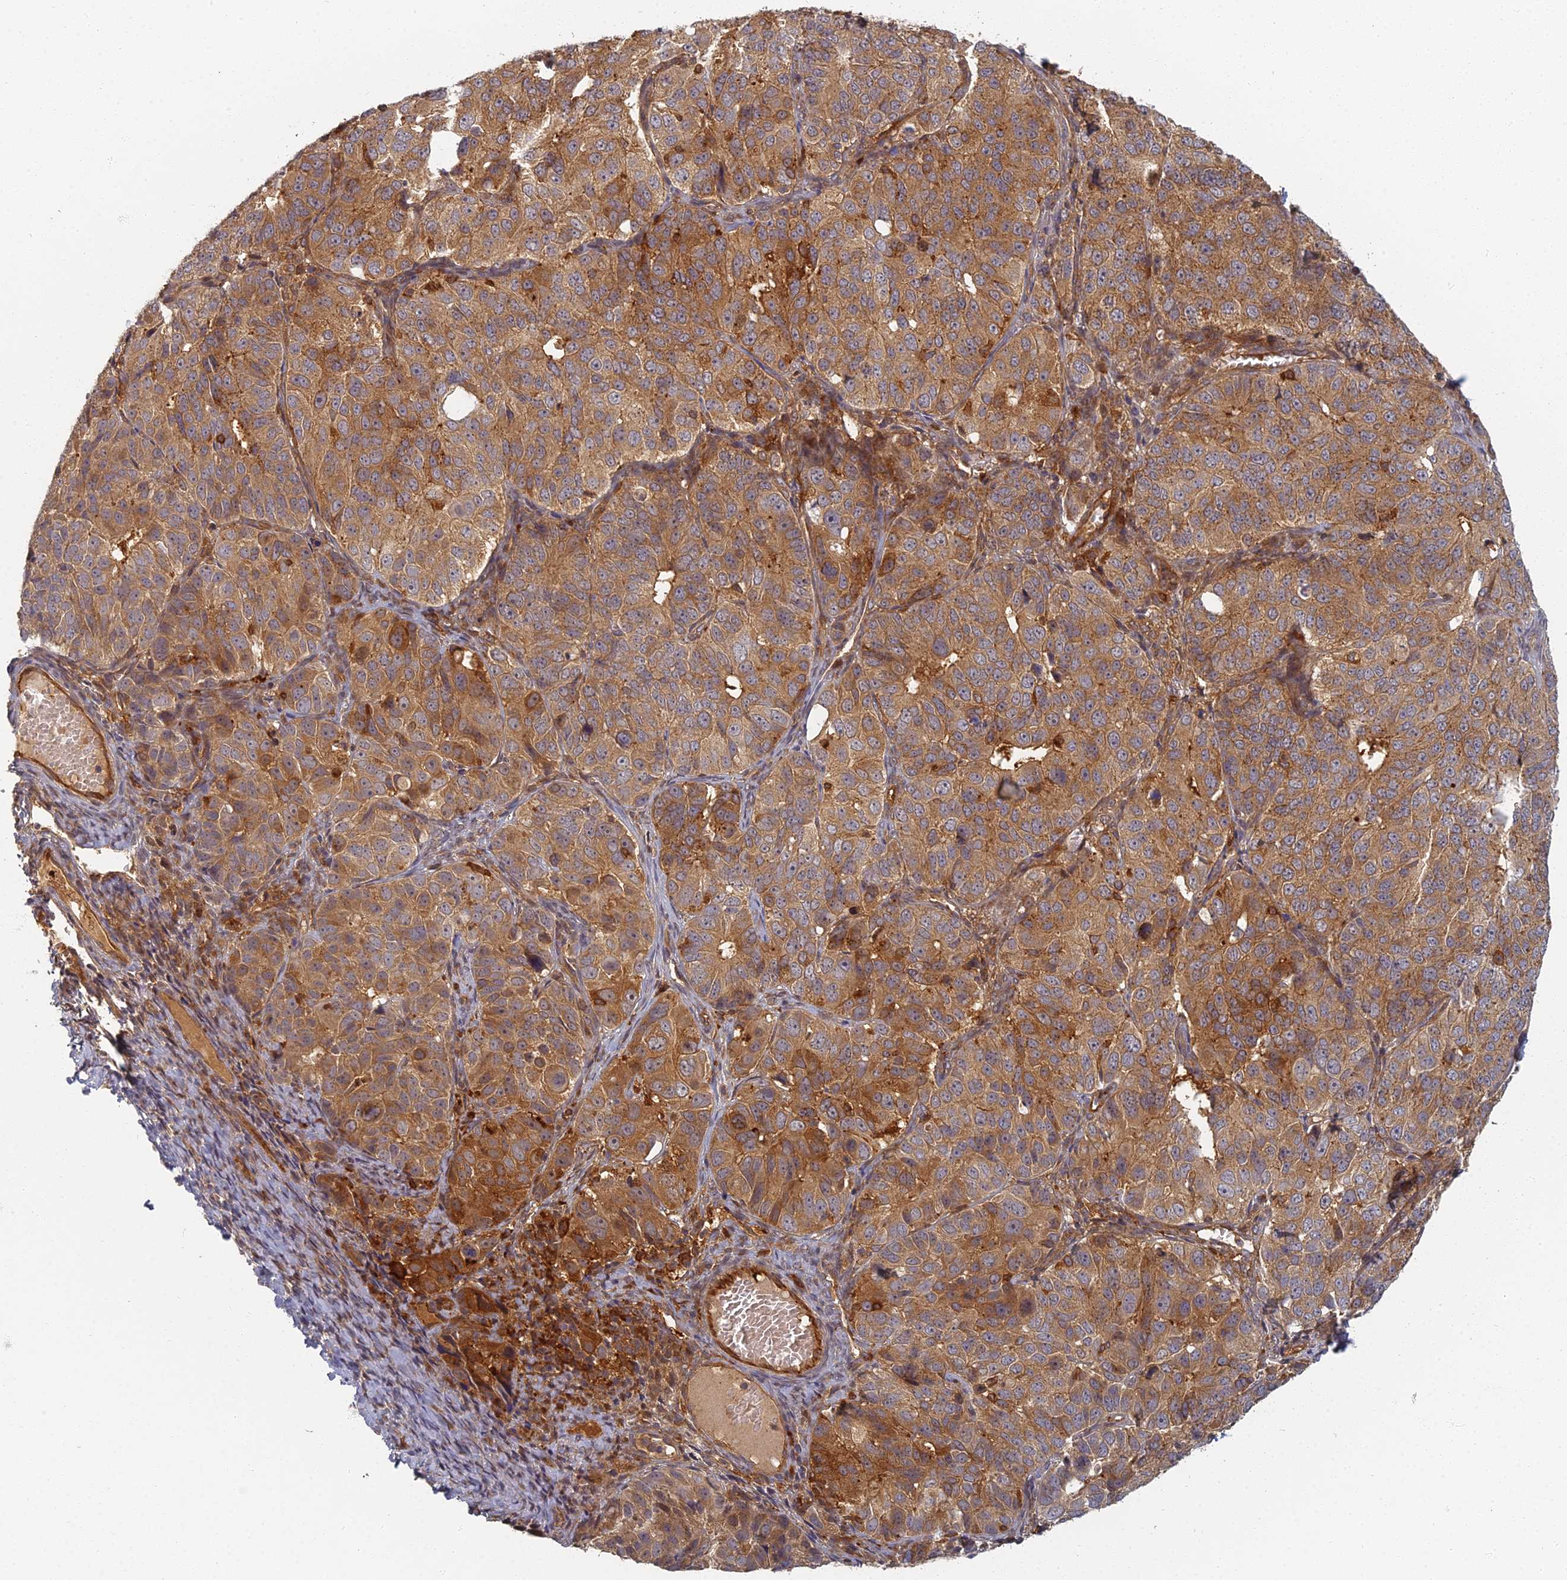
{"staining": {"intensity": "moderate", "quantity": ">75%", "location": "cytoplasmic/membranous"}, "tissue": "ovarian cancer", "cell_type": "Tumor cells", "image_type": "cancer", "snomed": [{"axis": "morphology", "description": "Carcinoma, endometroid"}, {"axis": "topography", "description": "Ovary"}], "caption": "The image shows a brown stain indicating the presence of a protein in the cytoplasmic/membranous of tumor cells in ovarian cancer (endometroid carcinoma).", "gene": "INO80D", "patient": {"sex": "female", "age": 51}}